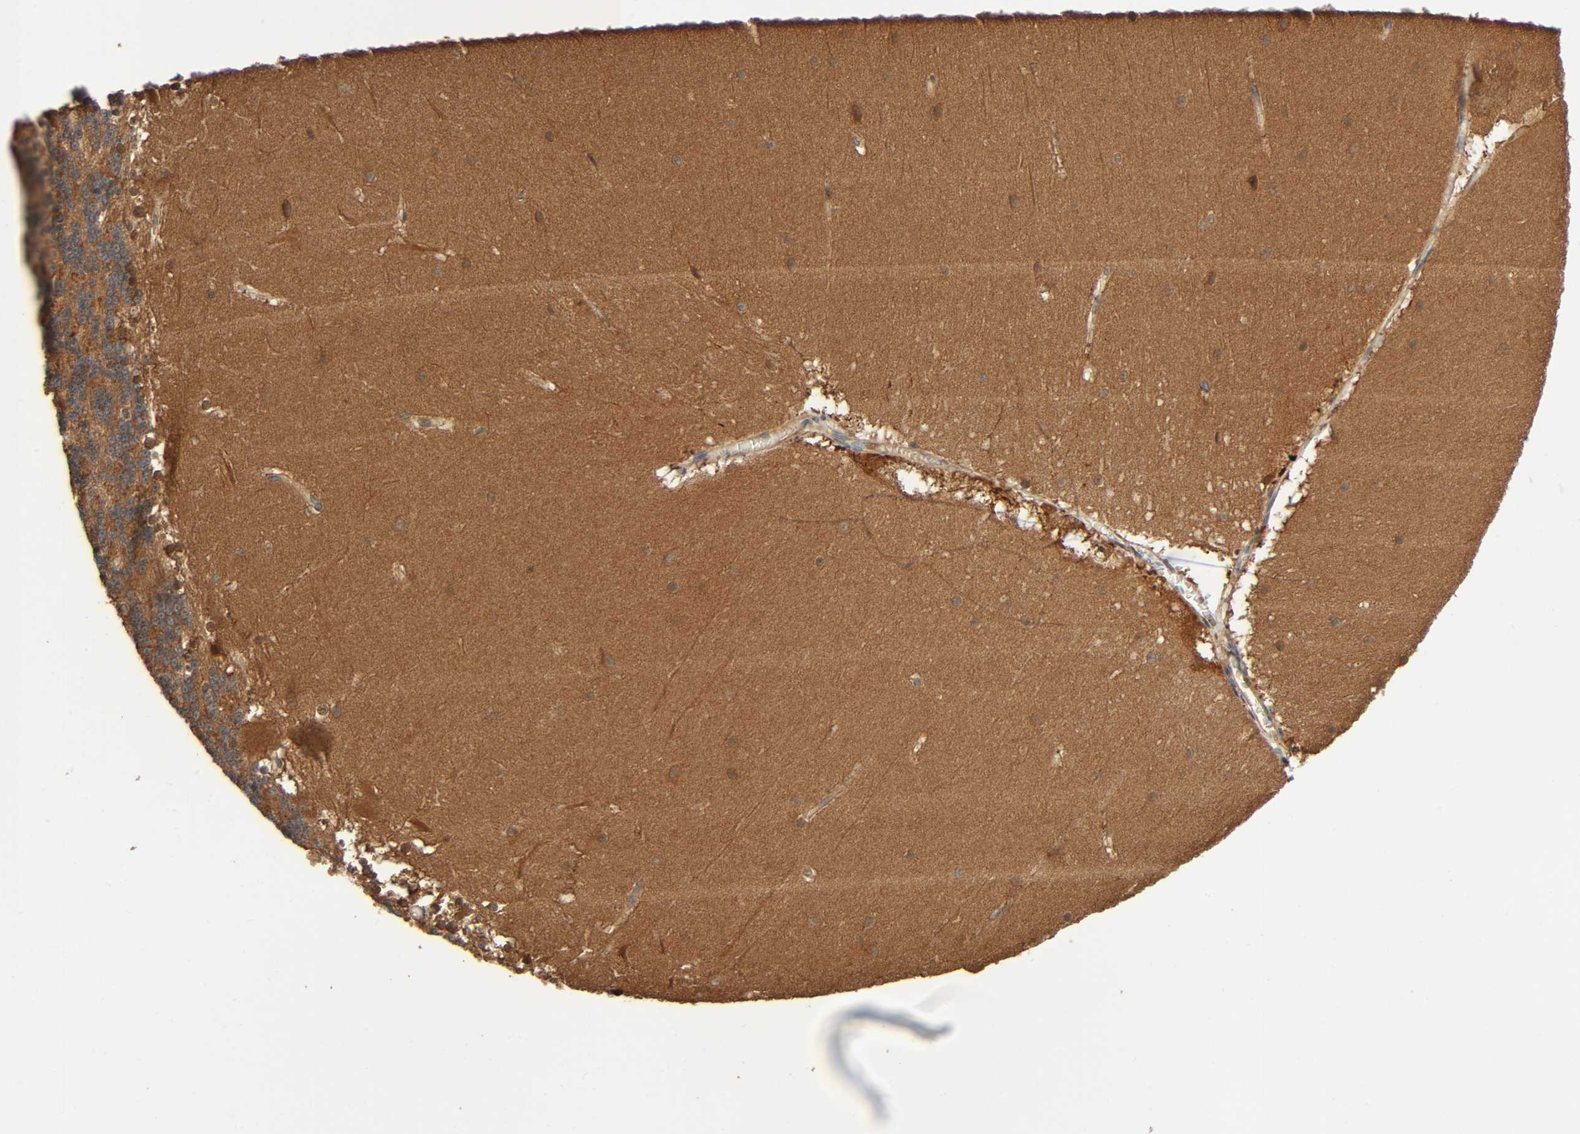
{"staining": {"intensity": "moderate", "quantity": ">75%", "location": "cytoplasmic/membranous"}, "tissue": "cerebellum", "cell_type": "Cells in granular layer", "image_type": "normal", "snomed": [{"axis": "morphology", "description": "Normal tissue, NOS"}, {"axis": "topography", "description": "Cerebellum"}], "caption": "Protein expression analysis of normal human cerebellum reveals moderate cytoplasmic/membranous staining in about >75% of cells in granular layer.", "gene": "PPP2R1B", "patient": {"sex": "female", "age": 19}}